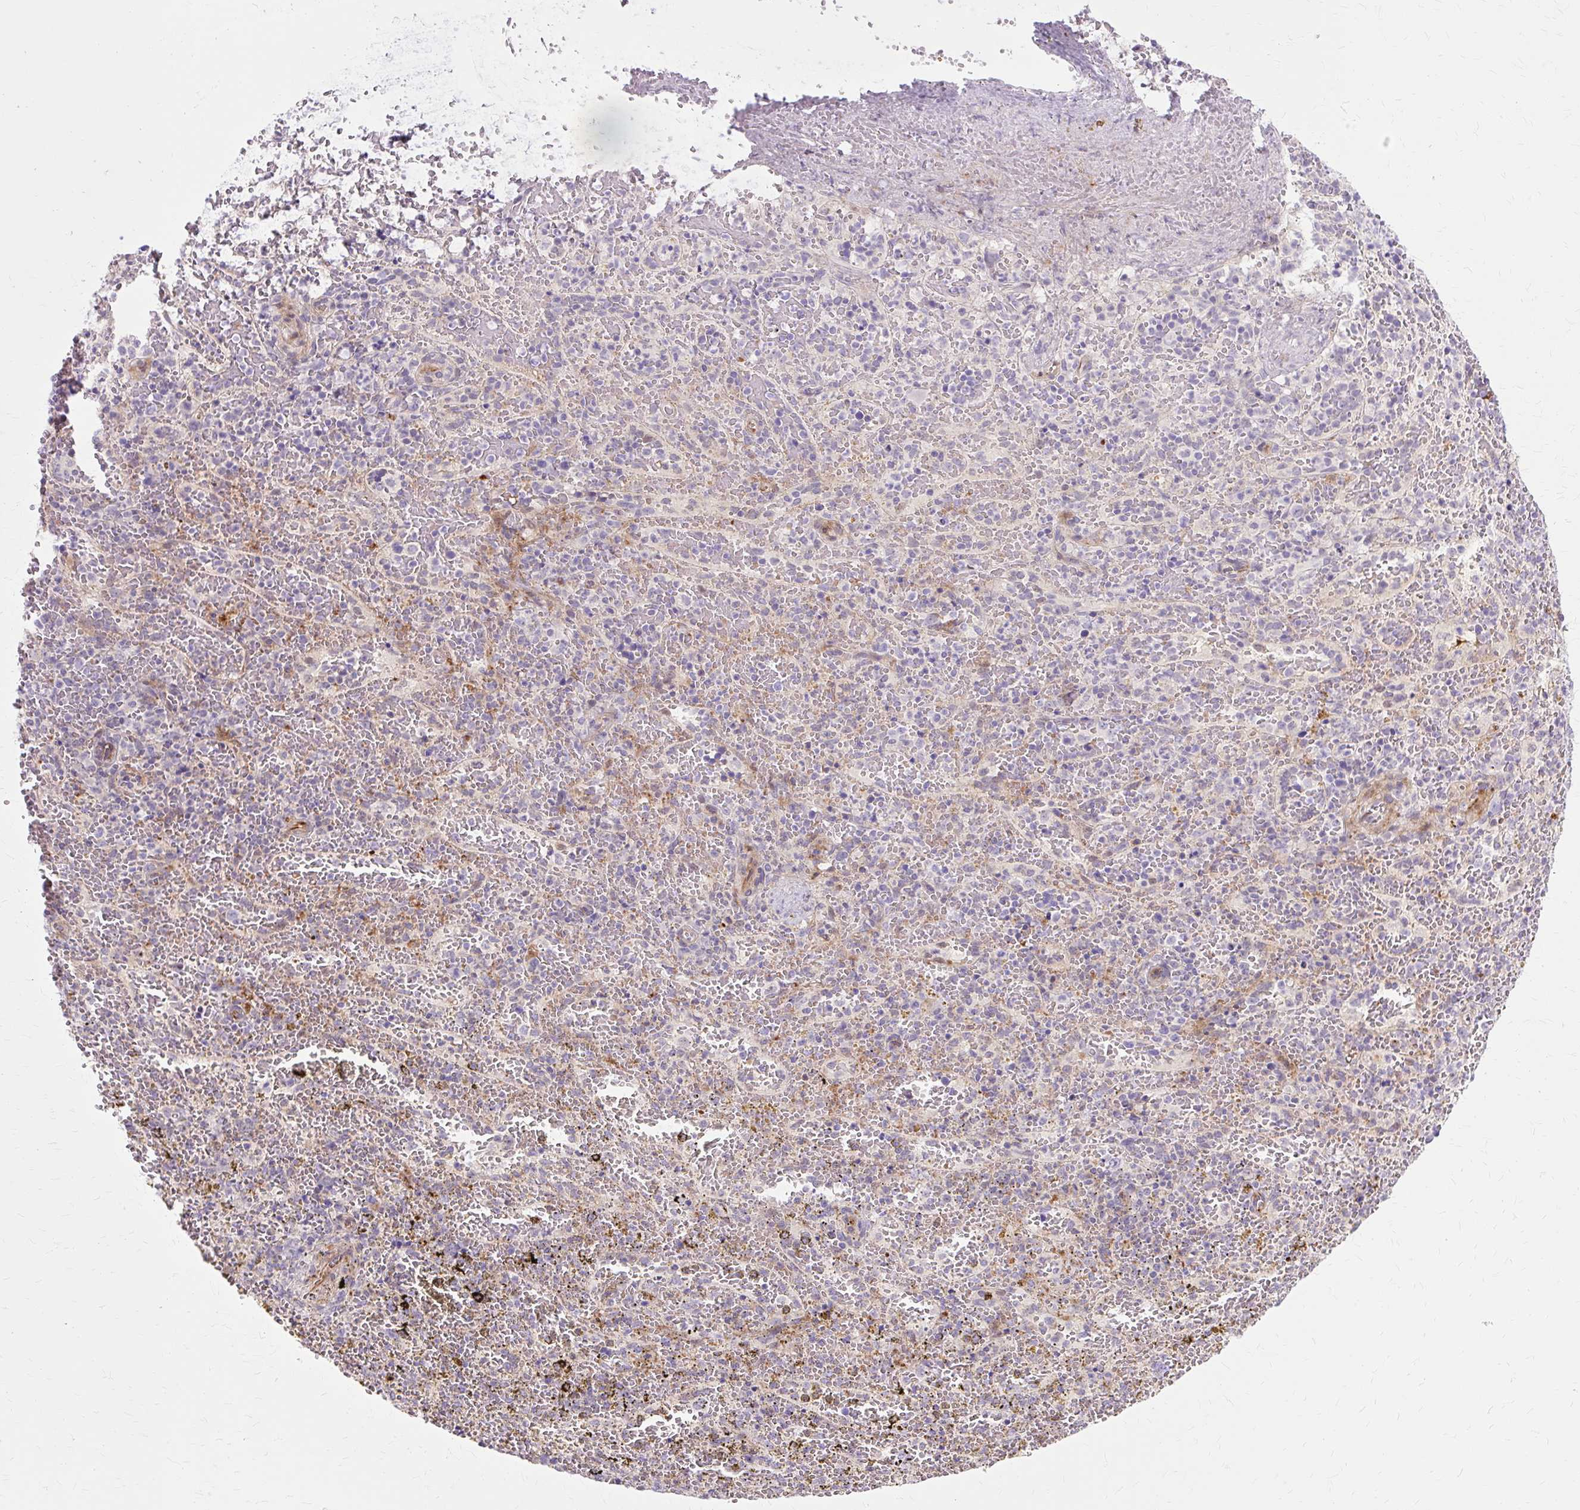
{"staining": {"intensity": "negative", "quantity": "none", "location": "none"}, "tissue": "spleen", "cell_type": "Cells in red pulp", "image_type": "normal", "snomed": [{"axis": "morphology", "description": "Normal tissue, NOS"}, {"axis": "topography", "description": "Spleen"}], "caption": "This is an immunohistochemistry (IHC) photomicrograph of benign spleen. There is no expression in cells in red pulp.", "gene": "ZNF35", "patient": {"sex": "female", "age": 50}}